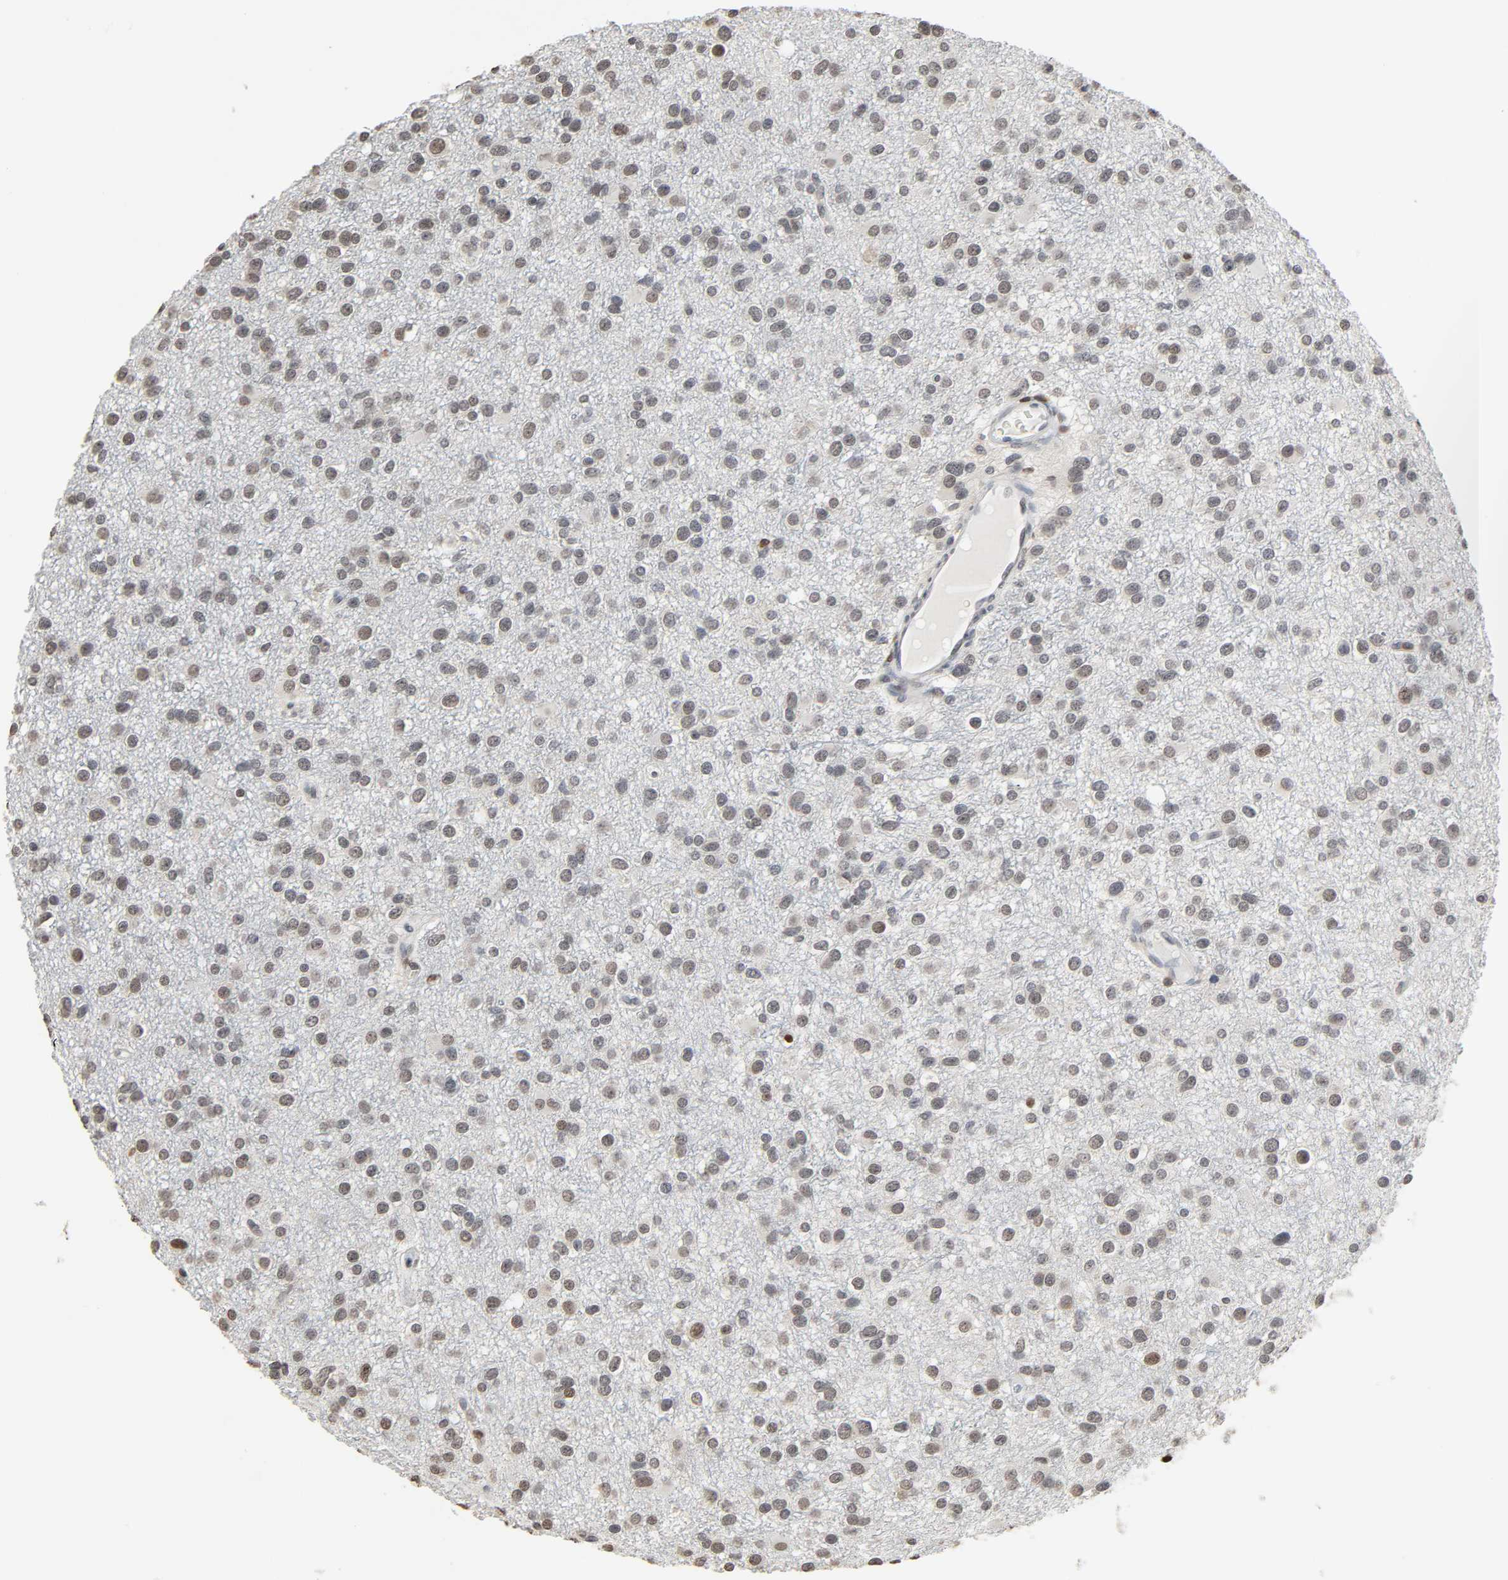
{"staining": {"intensity": "weak", "quantity": "<25%", "location": "nuclear"}, "tissue": "glioma", "cell_type": "Tumor cells", "image_type": "cancer", "snomed": [{"axis": "morphology", "description": "Glioma, malignant, Low grade"}, {"axis": "topography", "description": "Brain"}], "caption": "An immunohistochemistry micrograph of glioma is shown. There is no staining in tumor cells of glioma. (DAB (3,3'-diaminobenzidine) immunohistochemistry (IHC) visualized using brightfield microscopy, high magnification).", "gene": "STK4", "patient": {"sex": "male", "age": 42}}